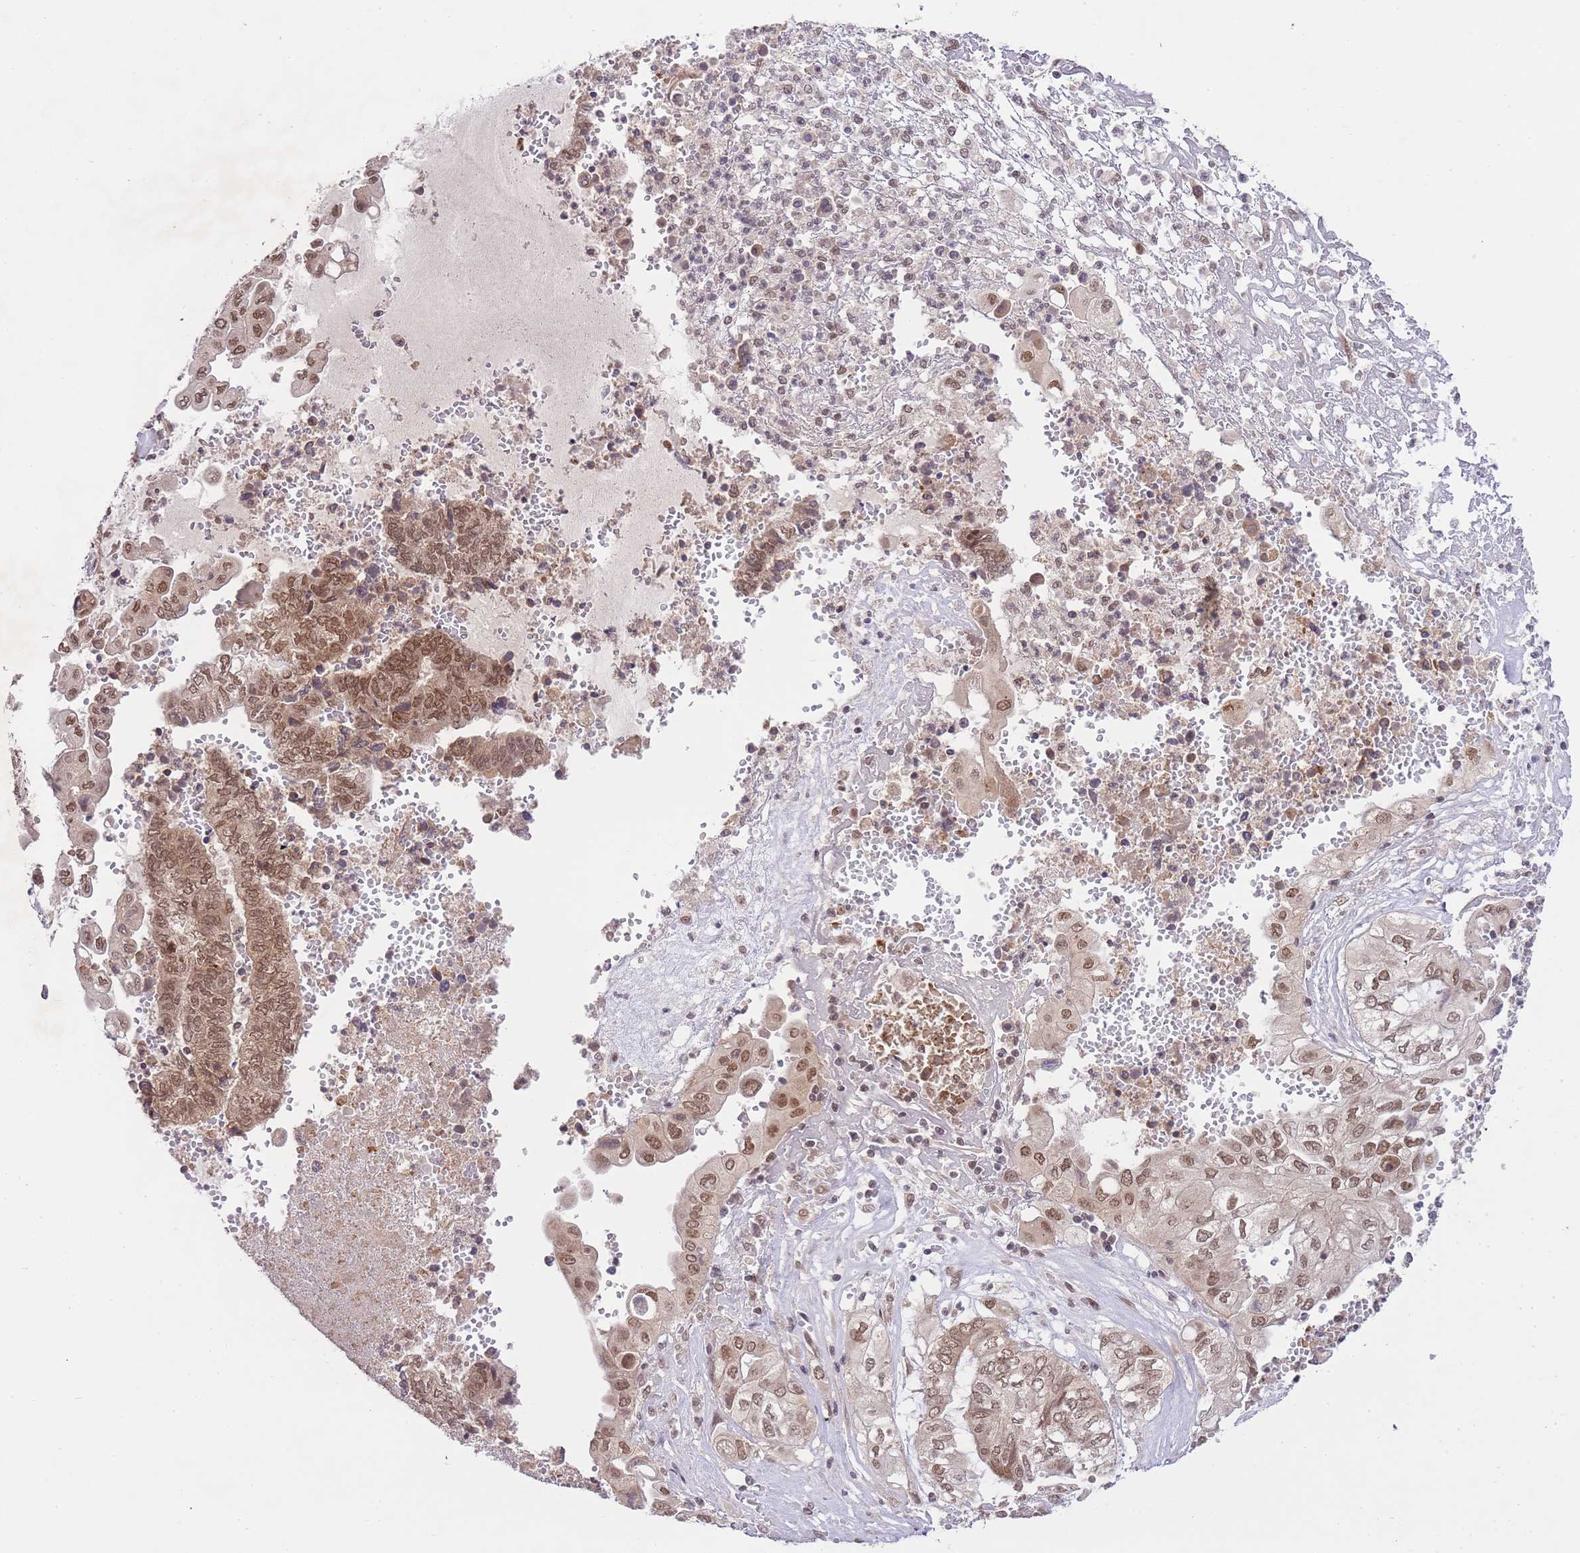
{"staining": {"intensity": "moderate", "quantity": ">75%", "location": "cytoplasmic/membranous,nuclear"}, "tissue": "endometrial cancer", "cell_type": "Tumor cells", "image_type": "cancer", "snomed": [{"axis": "morphology", "description": "Adenocarcinoma, NOS"}, {"axis": "topography", "description": "Uterus"}, {"axis": "topography", "description": "Endometrium"}], "caption": "DAB immunohistochemical staining of endometrial cancer (adenocarcinoma) displays moderate cytoplasmic/membranous and nuclear protein staining in approximately >75% of tumor cells. (DAB IHC, brown staining for protein, blue staining for nuclei).", "gene": "TMED3", "patient": {"sex": "female", "age": 70}}